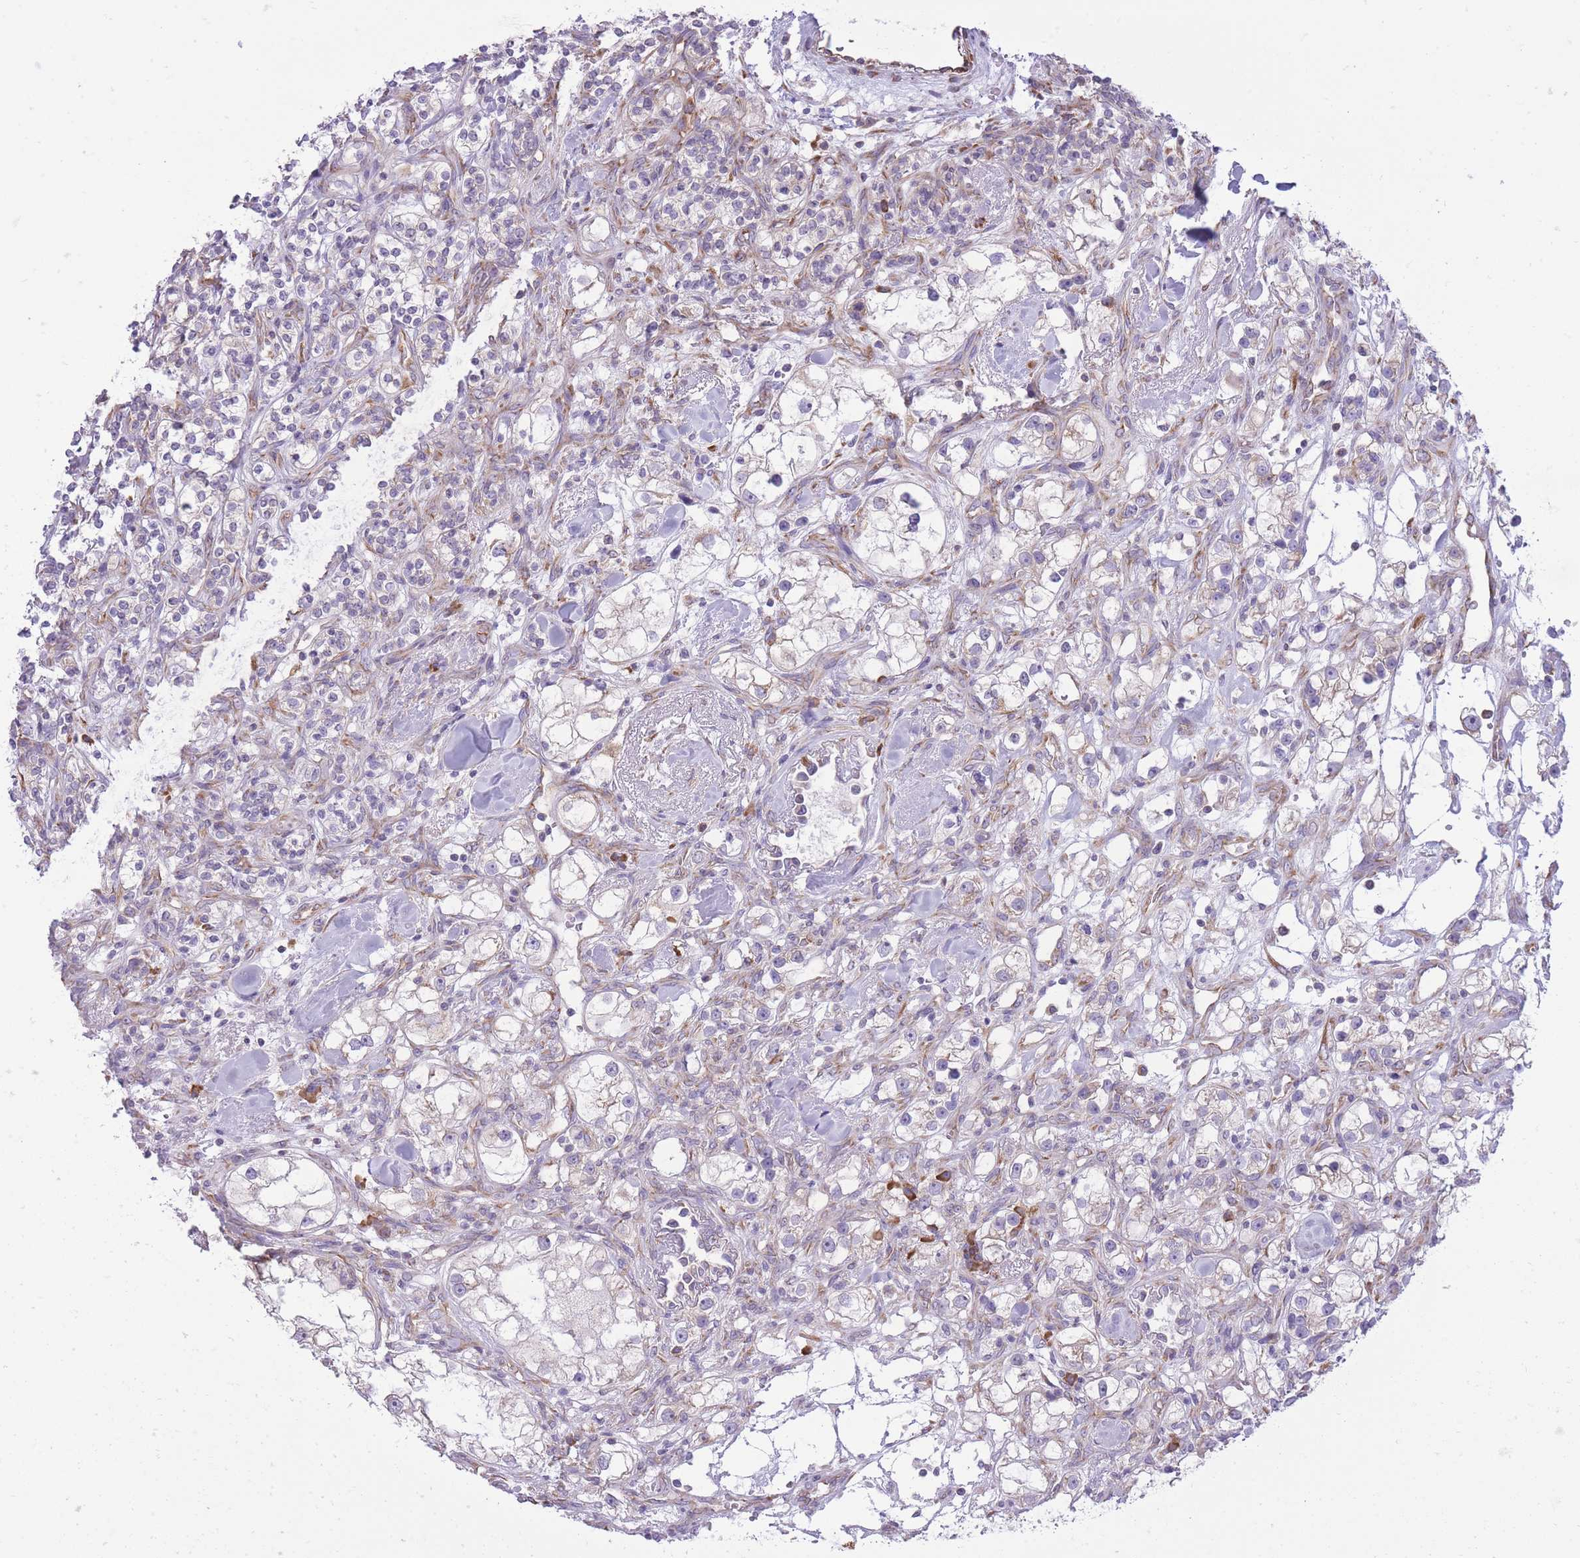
{"staining": {"intensity": "weak", "quantity": "25%-75%", "location": "cytoplasmic/membranous"}, "tissue": "renal cancer", "cell_type": "Tumor cells", "image_type": "cancer", "snomed": [{"axis": "morphology", "description": "Adenocarcinoma, NOS"}, {"axis": "topography", "description": "Kidney"}], "caption": "A brown stain highlights weak cytoplasmic/membranous expression of a protein in renal cancer (adenocarcinoma) tumor cells. (IHC, brightfield microscopy, high magnification).", "gene": "ZNF501", "patient": {"sex": "male", "age": 77}}